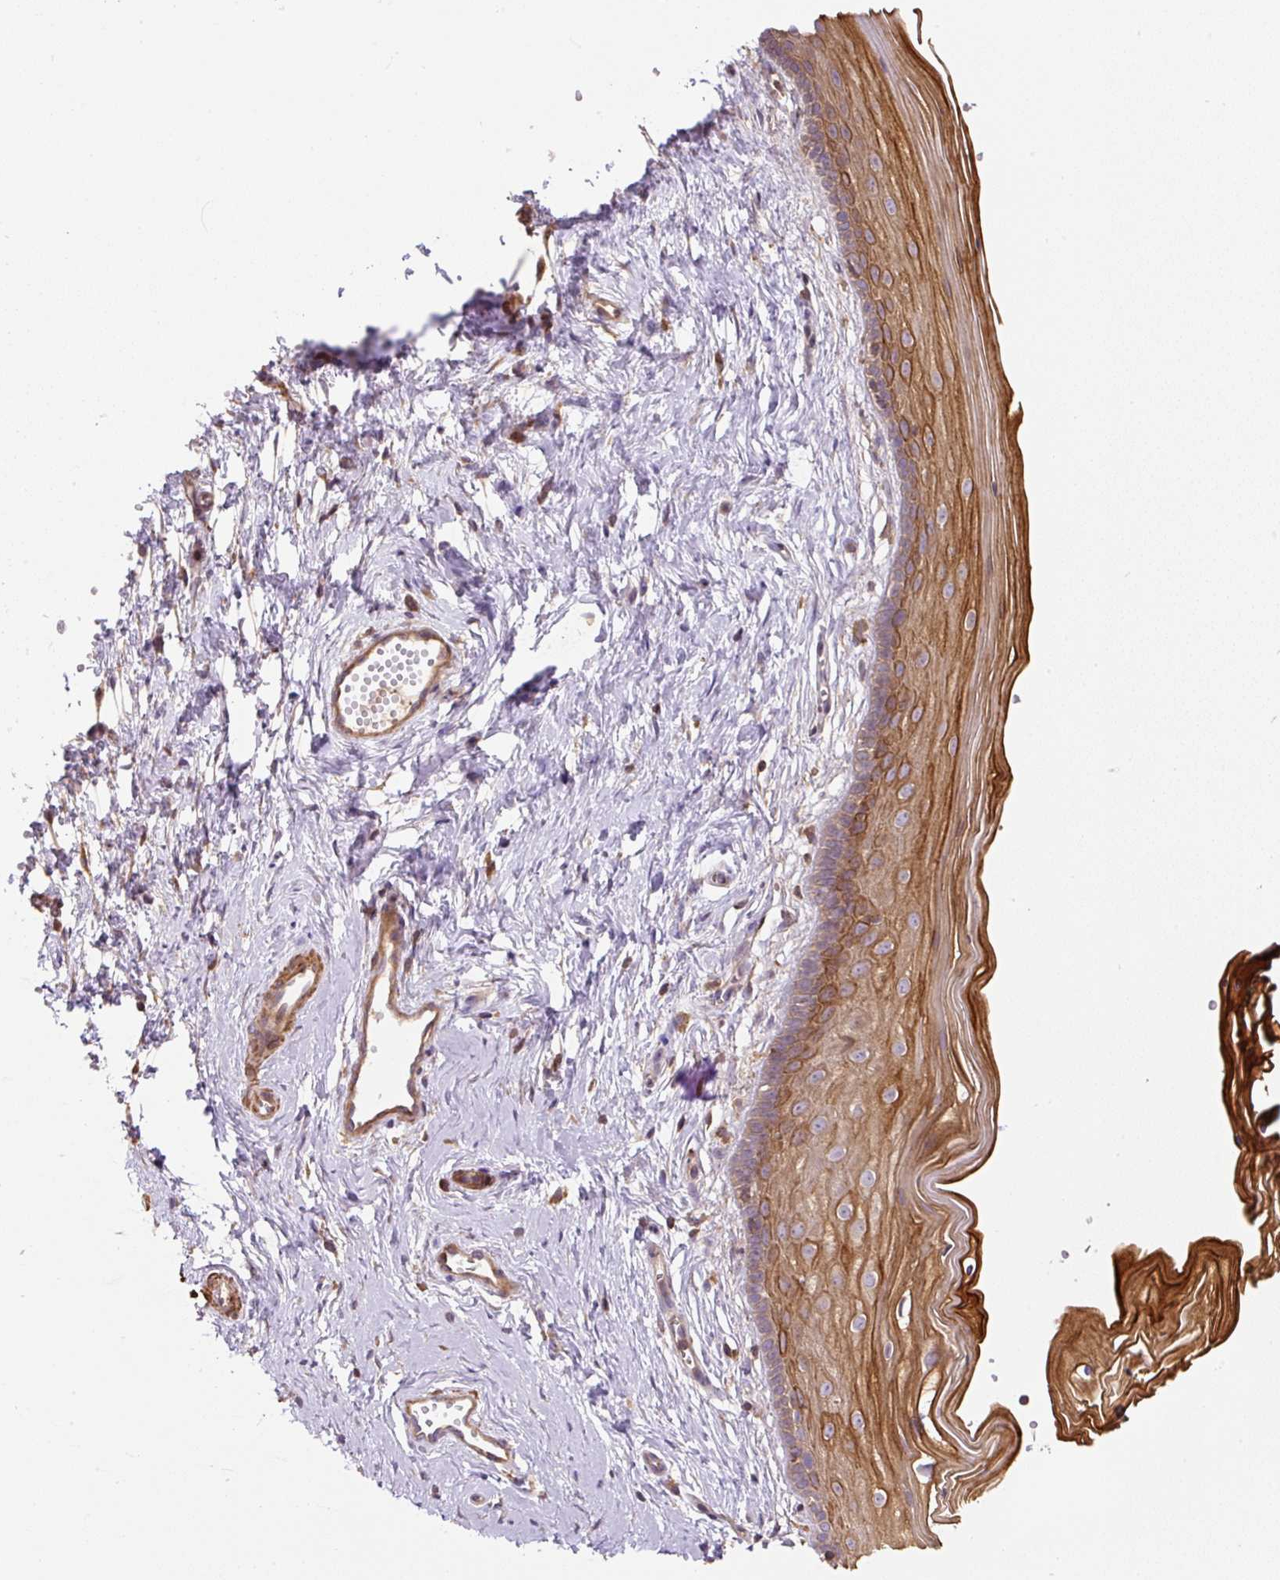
{"staining": {"intensity": "moderate", "quantity": ">75%", "location": "cytoplasmic/membranous"}, "tissue": "vagina", "cell_type": "Squamous epithelial cells", "image_type": "normal", "snomed": [{"axis": "morphology", "description": "Normal tissue, NOS"}, {"axis": "topography", "description": "Vagina"}], "caption": "The histopathology image displays immunohistochemical staining of benign vagina. There is moderate cytoplasmic/membranous positivity is present in approximately >75% of squamous epithelial cells.", "gene": "CCDC28A", "patient": {"sex": "female", "age": 38}}